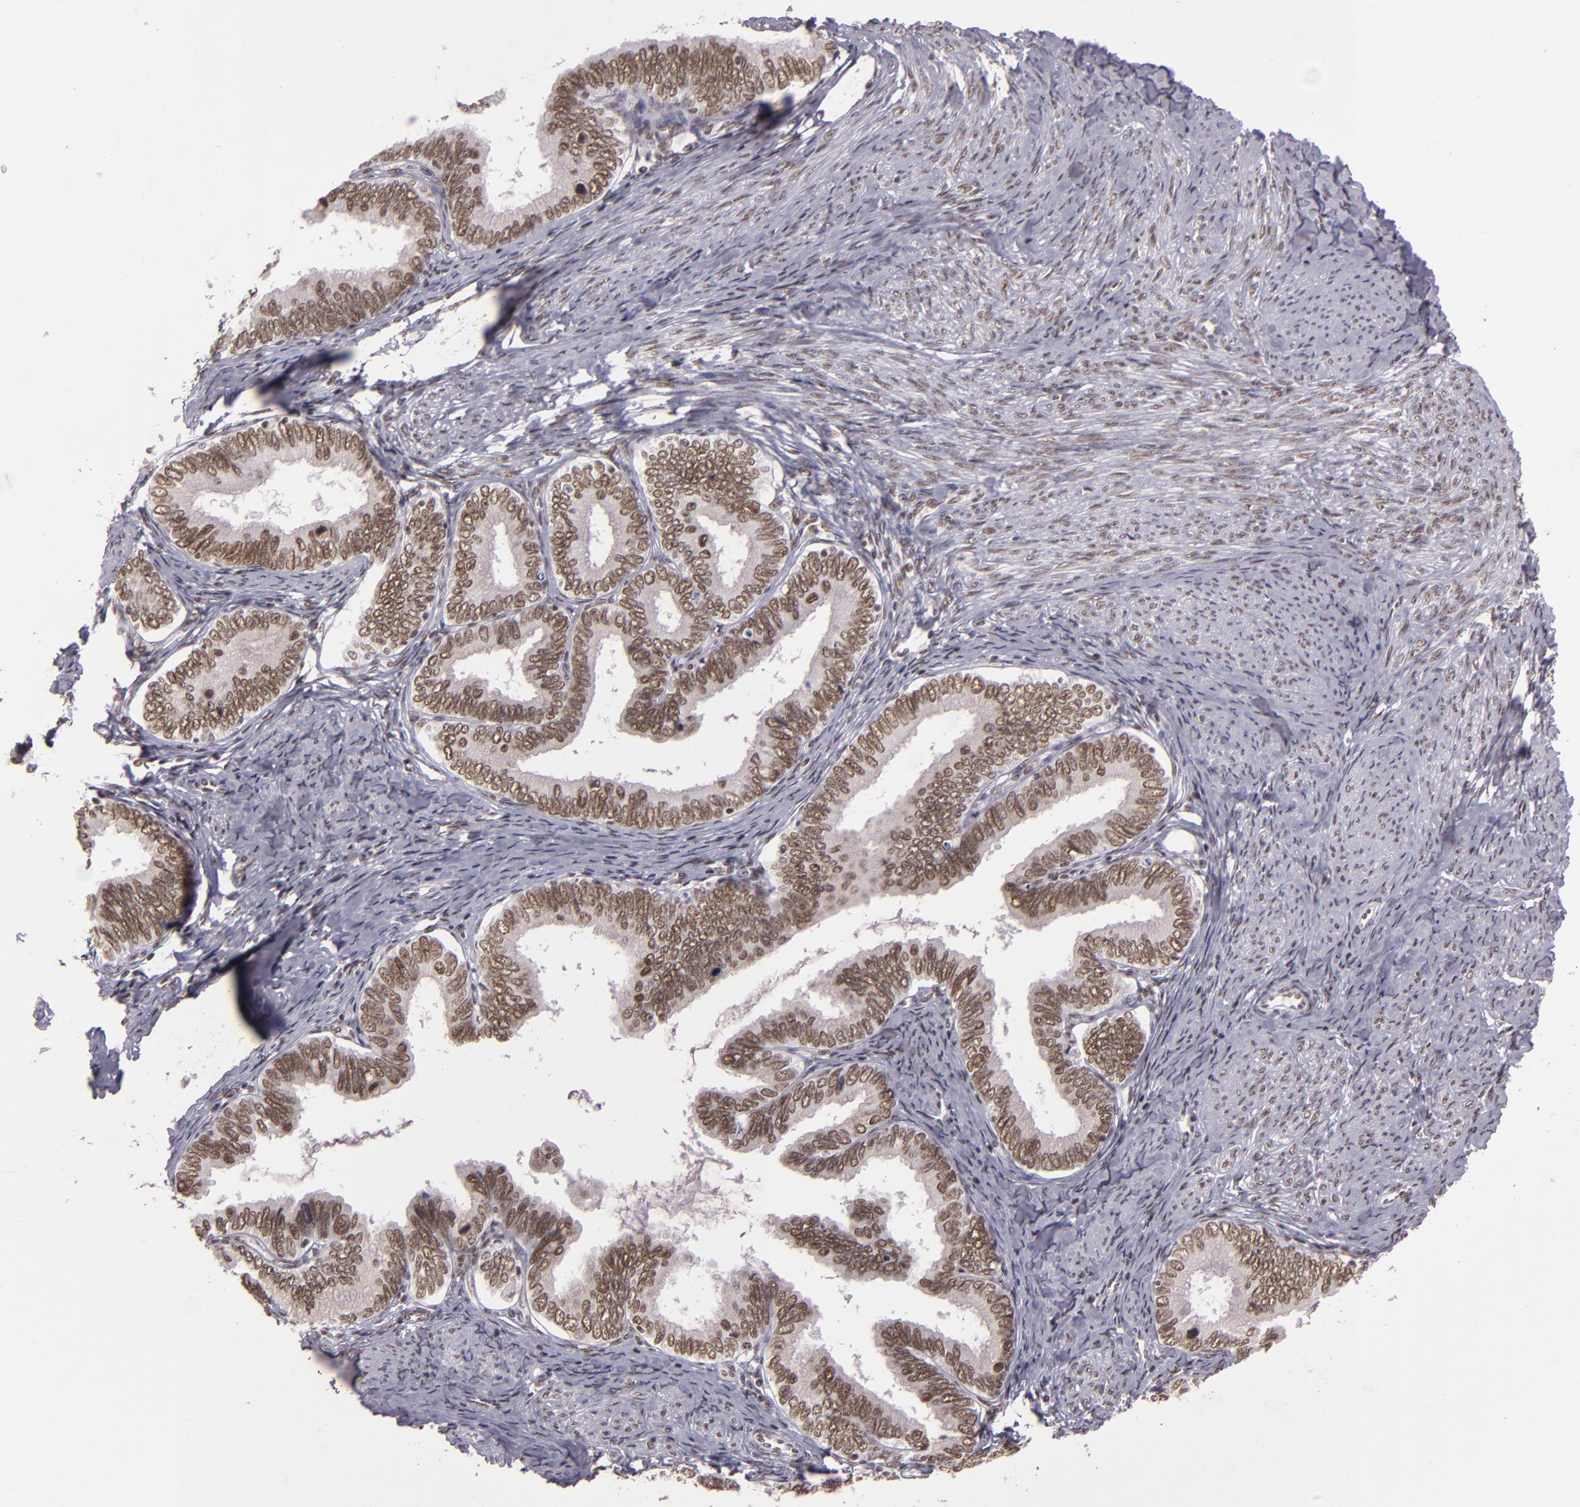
{"staining": {"intensity": "moderate", "quantity": ">75%", "location": "nuclear"}, "tissue": "cervical cancer", "cell_type": "Tumor cells", "image_type": "cancer", "snomed": [{"axis": "morphology", "description": "Adenocarcinoma, NOS"}, {"axis": "topography", "description": "Cervix"}], "caption": "Protein analysis of cervical adenocarcinoma tissue shows moderate nuclear positivity in approximately >75% of tumor cells.", "gene": "BRD8", "patient": {"sex": "female", "age": 49}}